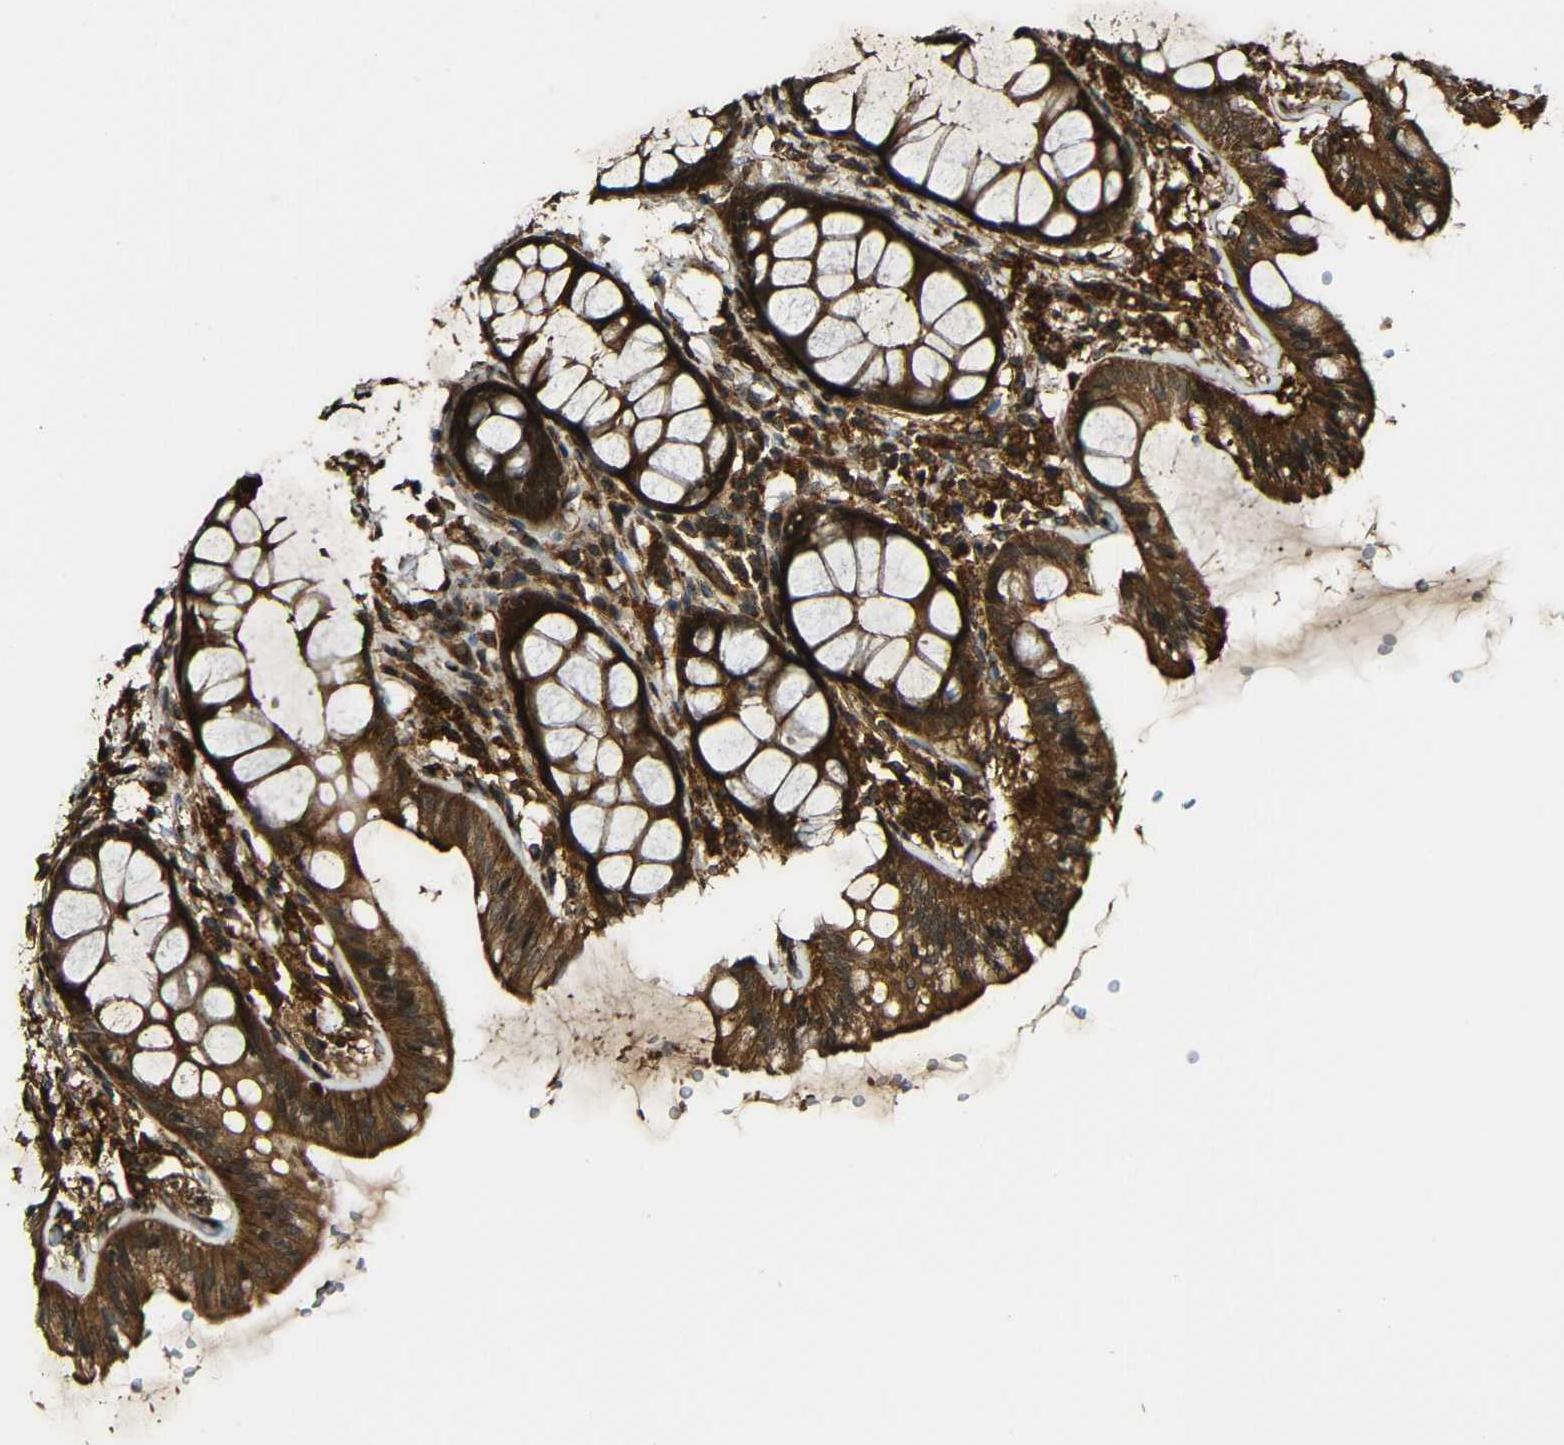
{"staining": {"intensity": "strong", "quantity": ">75%", "location": "cytoplasmic/membranous"}, "tissue": "colon", "cell_type": "Endothelial cells", "image_type": "normal", "snomed": [{"axis": "morphology", "description": "Normal tissue, NOS"}, {"axis": "topography", "description": "Colon"}], "caption": "Immunohistochemistry image of benign colon: colon stained using immunohistochemistry shows high levels of strong protein expression localized specifically in the cytoplasmic/membranous of endothelial cells, appearing as a cytoplasmic/membranous brown color.", "gene": "CASP8", "patient": {"sex": "female", "age": 55}}